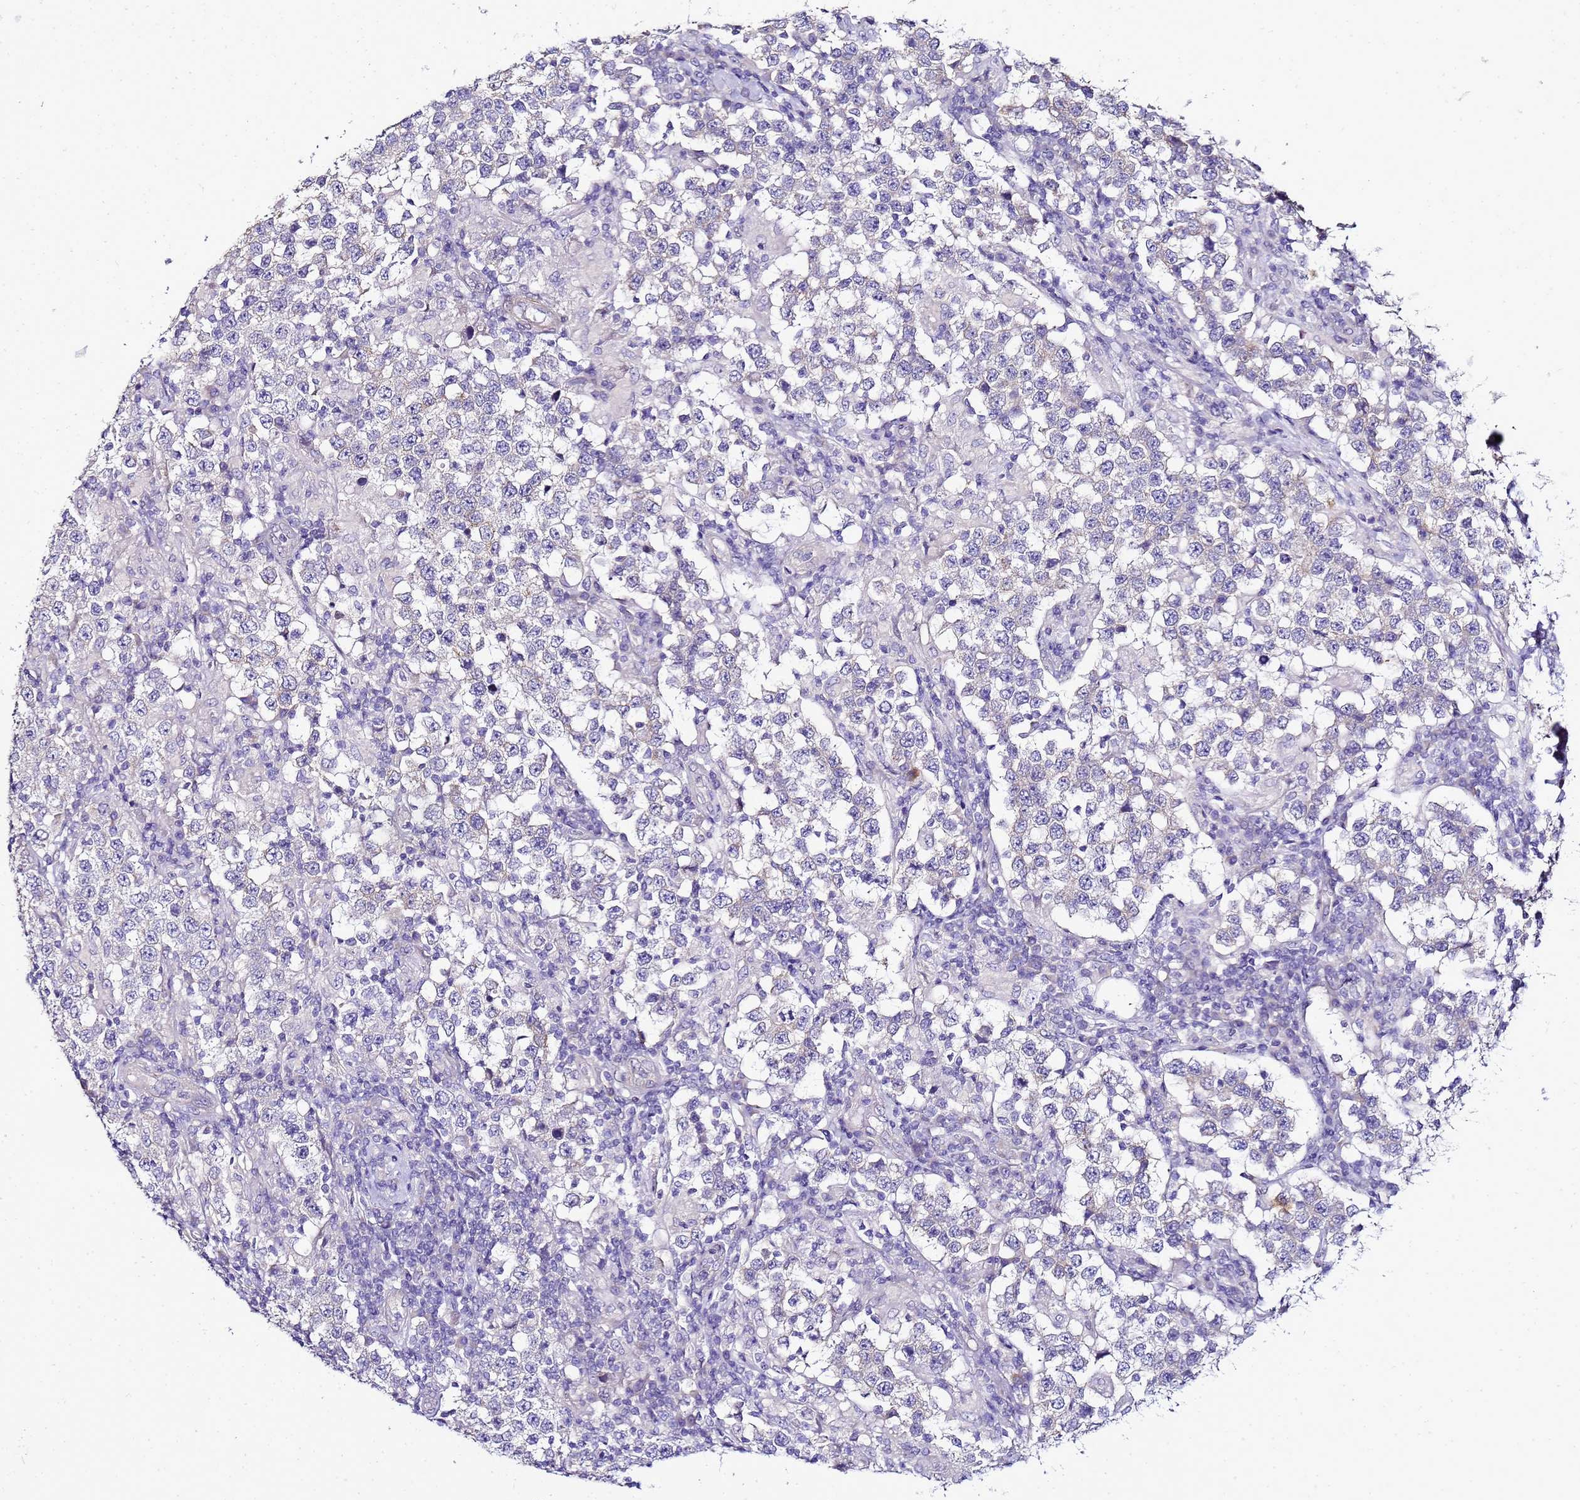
{"staining": {"intensity": "negative", "quantity": "none", "location": "none"}, "tissue": "testis cancer", "cell_type": "Tumor cells", "image_type": "cancer", "snomed": [{"axis": "morphology", "description": "Seminoma, NOS"}, {"axis": "morphology", "description": "Carcinoma, Embryonal, NOS"}, {"axis": "topography", "description": "Testis"}], "caption": "There is no significant expression in tumor cells of testis seminoma. Brightfield microscopy of immunohistochemistry stained with DAB (brown) and hematoxylin (blue), captured at high magnification.", "gene": "FAM166B", "patient": {"sex": "male", "age": 41}}